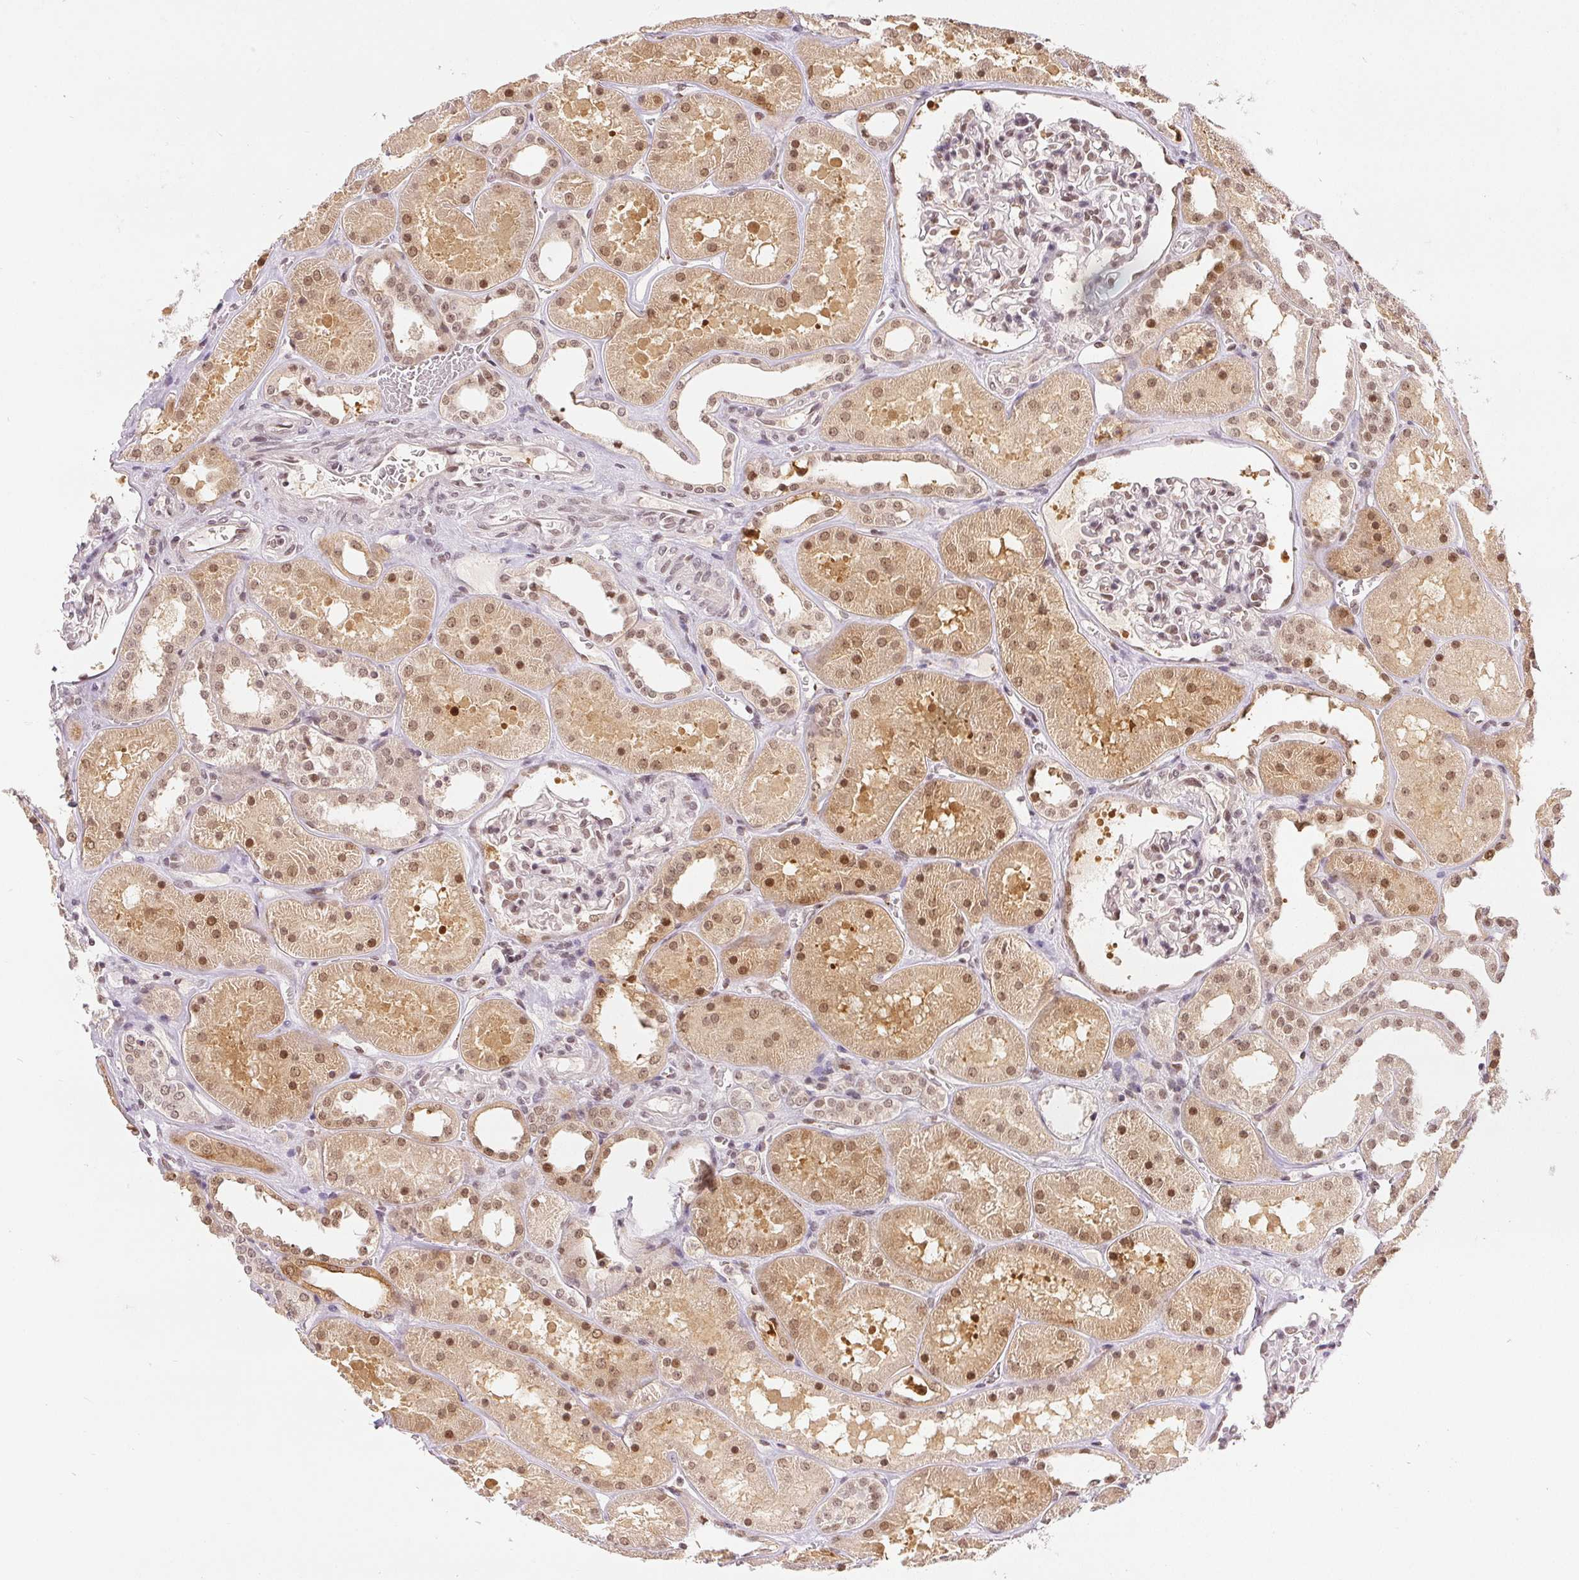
{"staining": {"intensity": "moderate", "quantity": "25%-75%", "location": "nuclear"}, "tissue": "kidney", "cell_type": "Cells in glomeruli", "image_type": "normal", "snomed": [{"axis": "morphology", "description": "Normal tissue, NOS"}, {"axis": "topography", "description": "Kidney"}], "caption": "IHC of benign human kidney displays medium levels of moderate nuclear positivity in about 25%-75% of cells in glomeruli. The staining was performed using DAB (3,3'-diaminobenzidine), with brown indicating positive protein expression. Nuclei are stained blue with hematoxylin.", "gene": "DEK", "patient": {"sex": "female", "age": 41}}